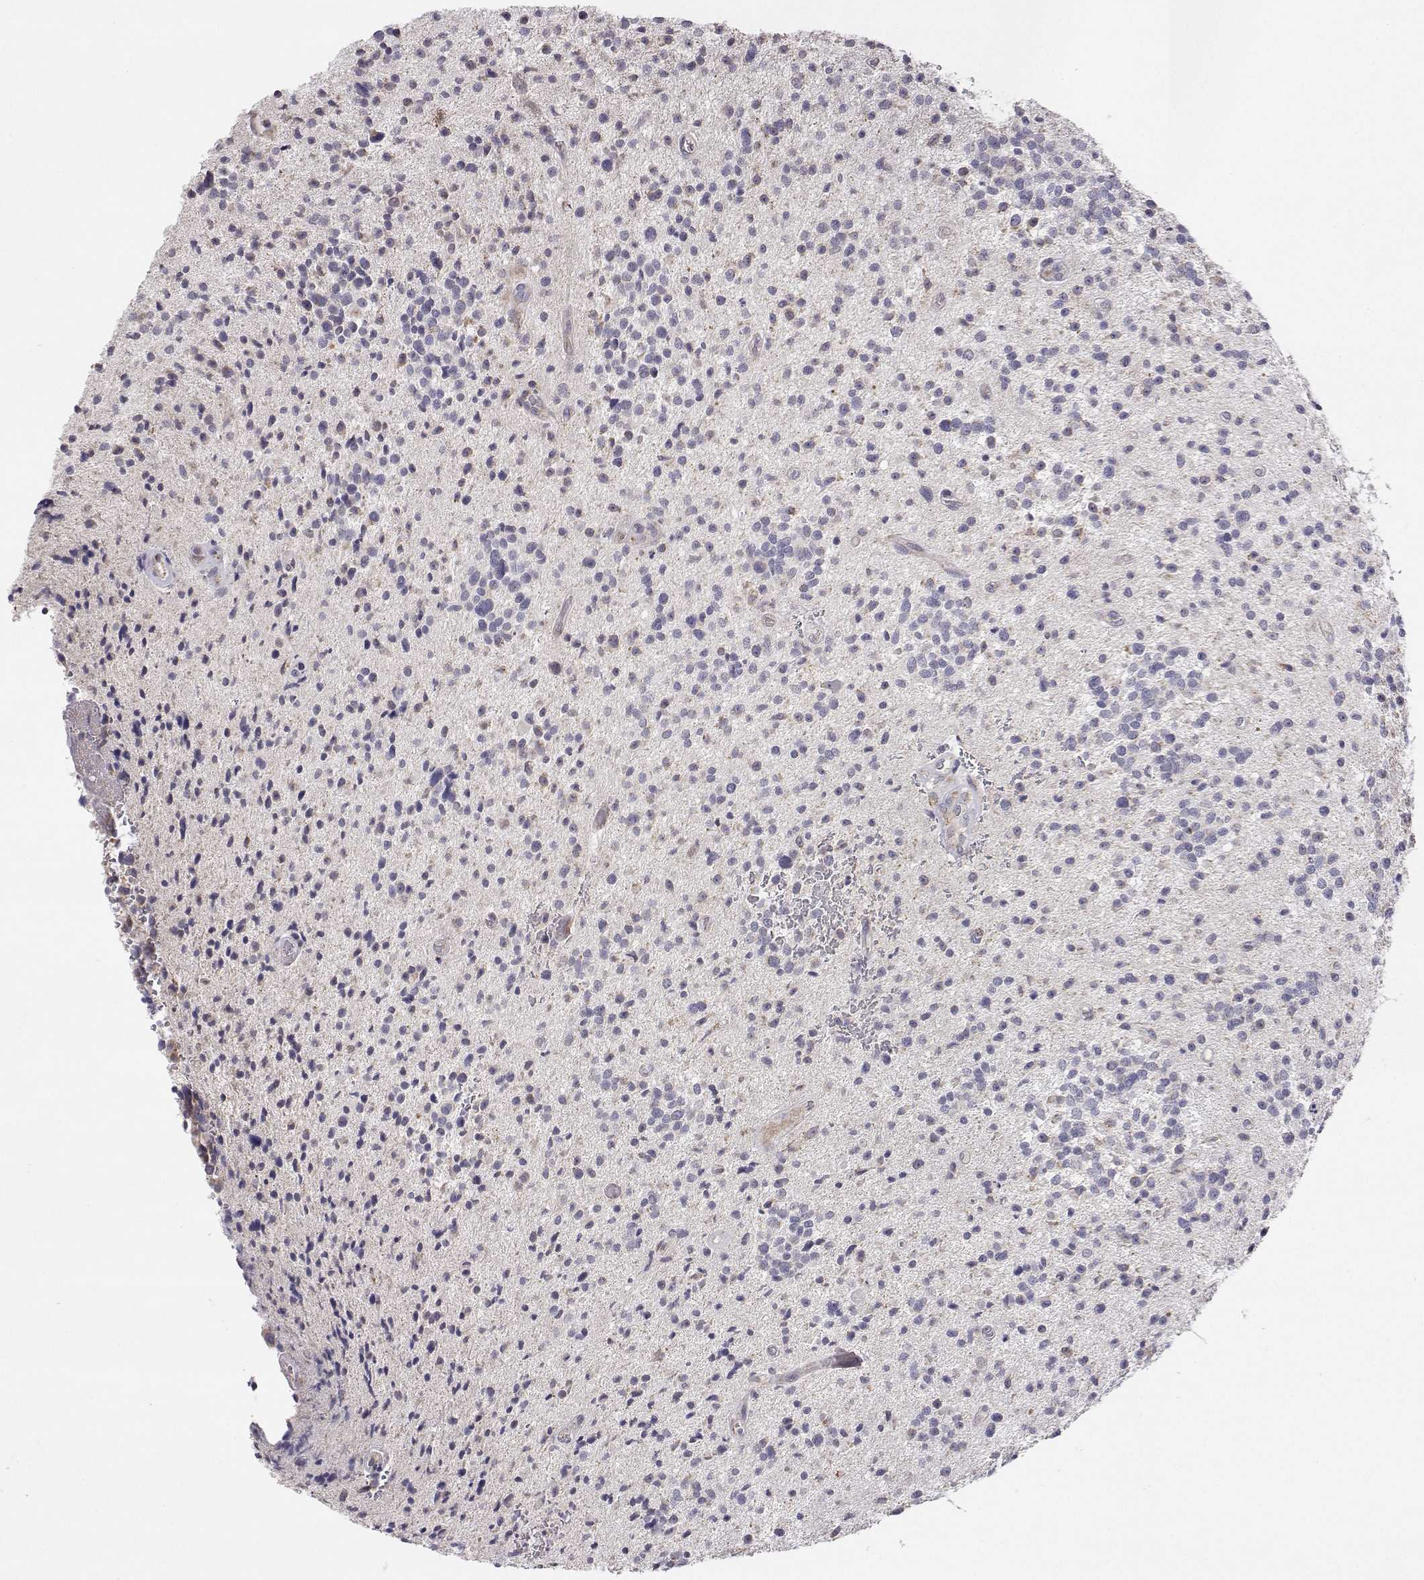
{"staining": {"intensity": "negative", "quantity": "none", "location": "none"}, "tissue": "glioma", "cell_type": "Tumor cells", "image_type": "cancer", "snomed": [{"axis": "morphology", "description": "Glioma, malignant, High grade"}, {"axis": "topography", "description": "Brain"}], "caption": "A micrograph of human glioma is negative for staining in tumor cells. The staining is performed using DAB (3,3'-diaminobenzidine) brown chromogen with nuclei counter-stained in using hematoxylin.", "gene": "MRPL3", "patient": {"sex": "male", "age": 29}}